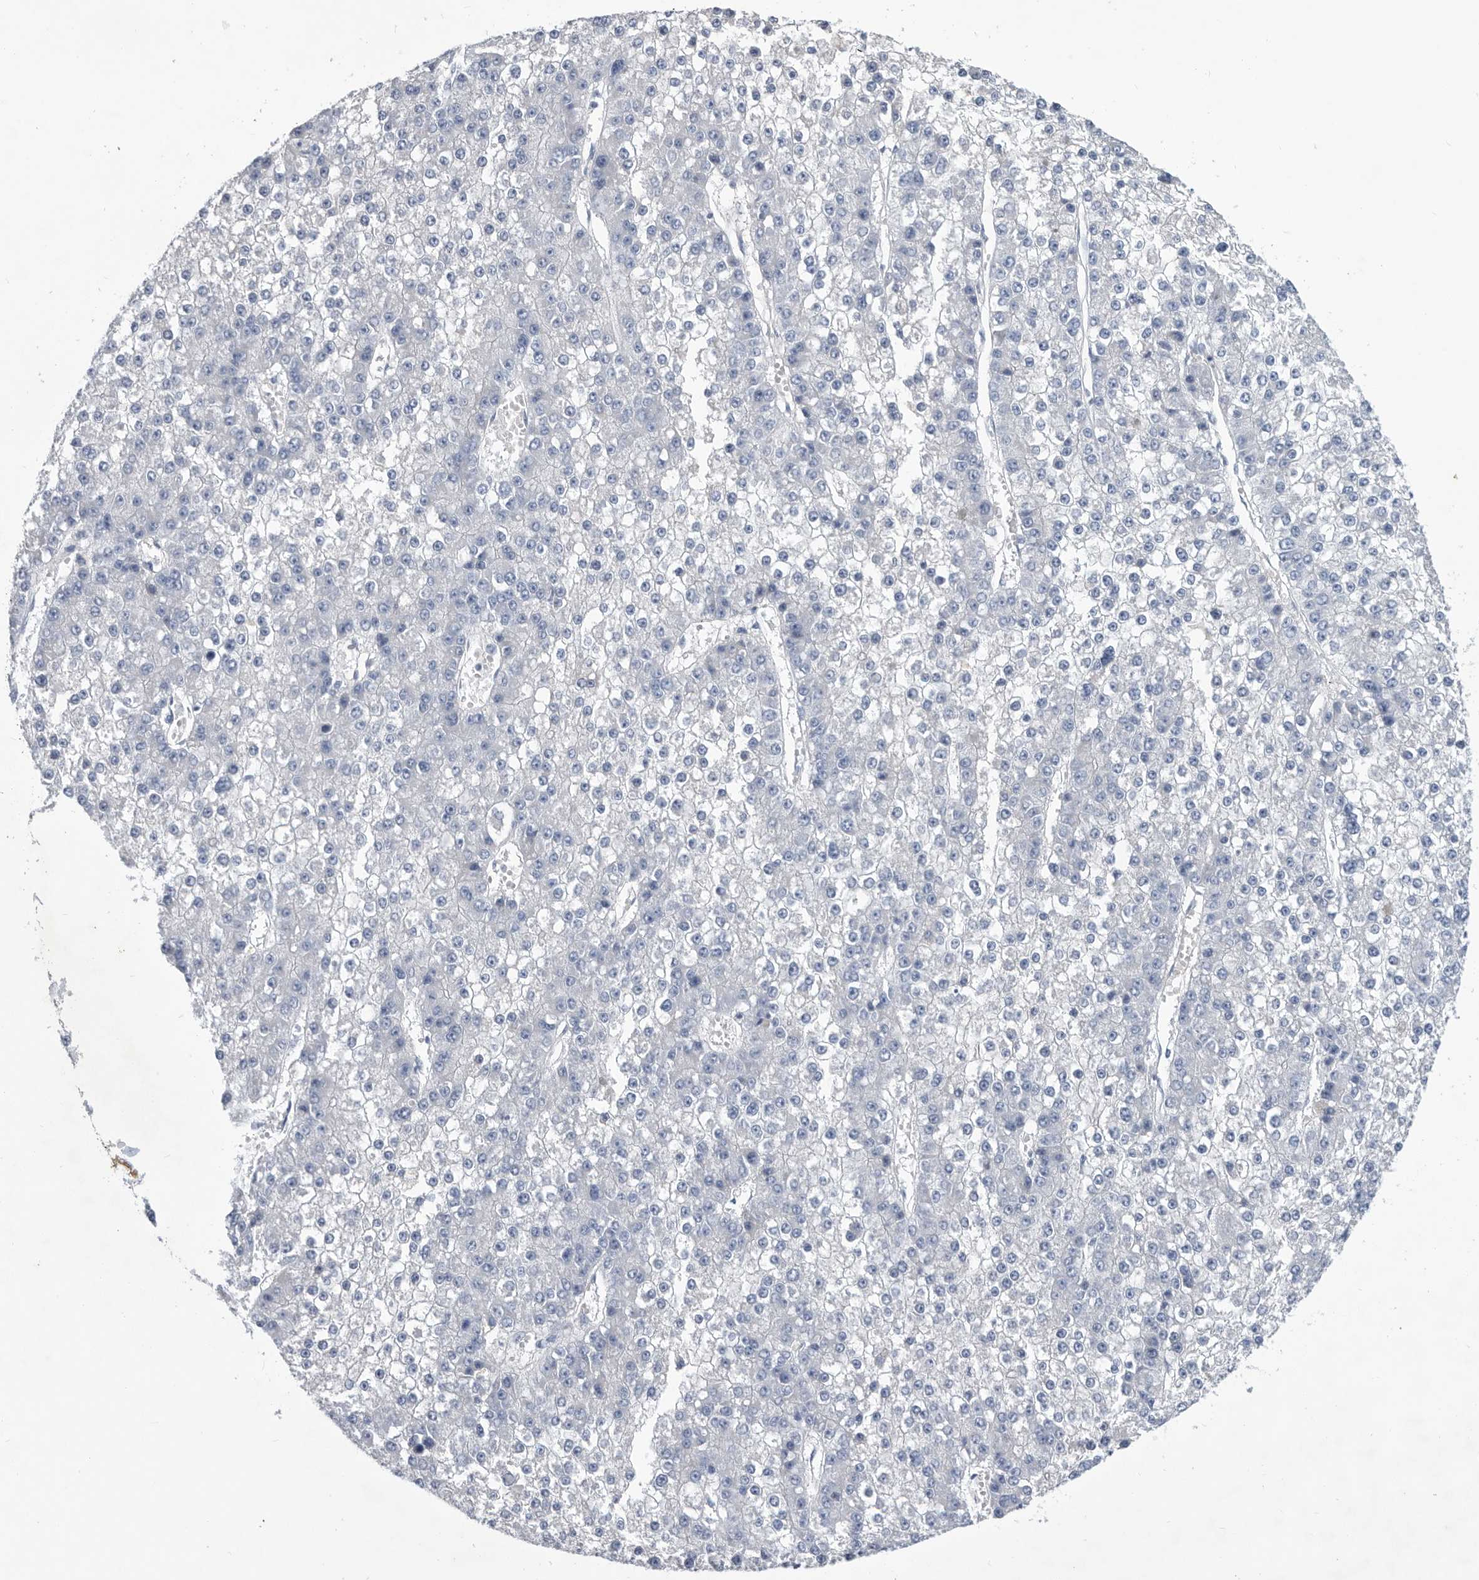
{"staining": {"intensity": "negative", "quantity": "none", "location": "none"}, "tissue": "liver cancer", "cell_type": "Tumor cells", "image_type": "cancer", "snomed": [{"axis": "morphology", "description": "Carcinoma, Hepatocellular, NOS"}, {"axis": "topography", "description": "Liver"}], "caption": "High magnification brightfield microscopy of hepatocellular carcinoma (liver) stained with DAB (3,3'-diaminobenzidine) (brown) and counterstained with hematoxylin (blue): tumor cells show no significant staining. (Stains: DAB IHC with hematoxylin counter stain, Microscopy: brightfield microscopy at high magnification).", "gene": "BTBD6", "patient": {"sex": "female", "age": 73}}